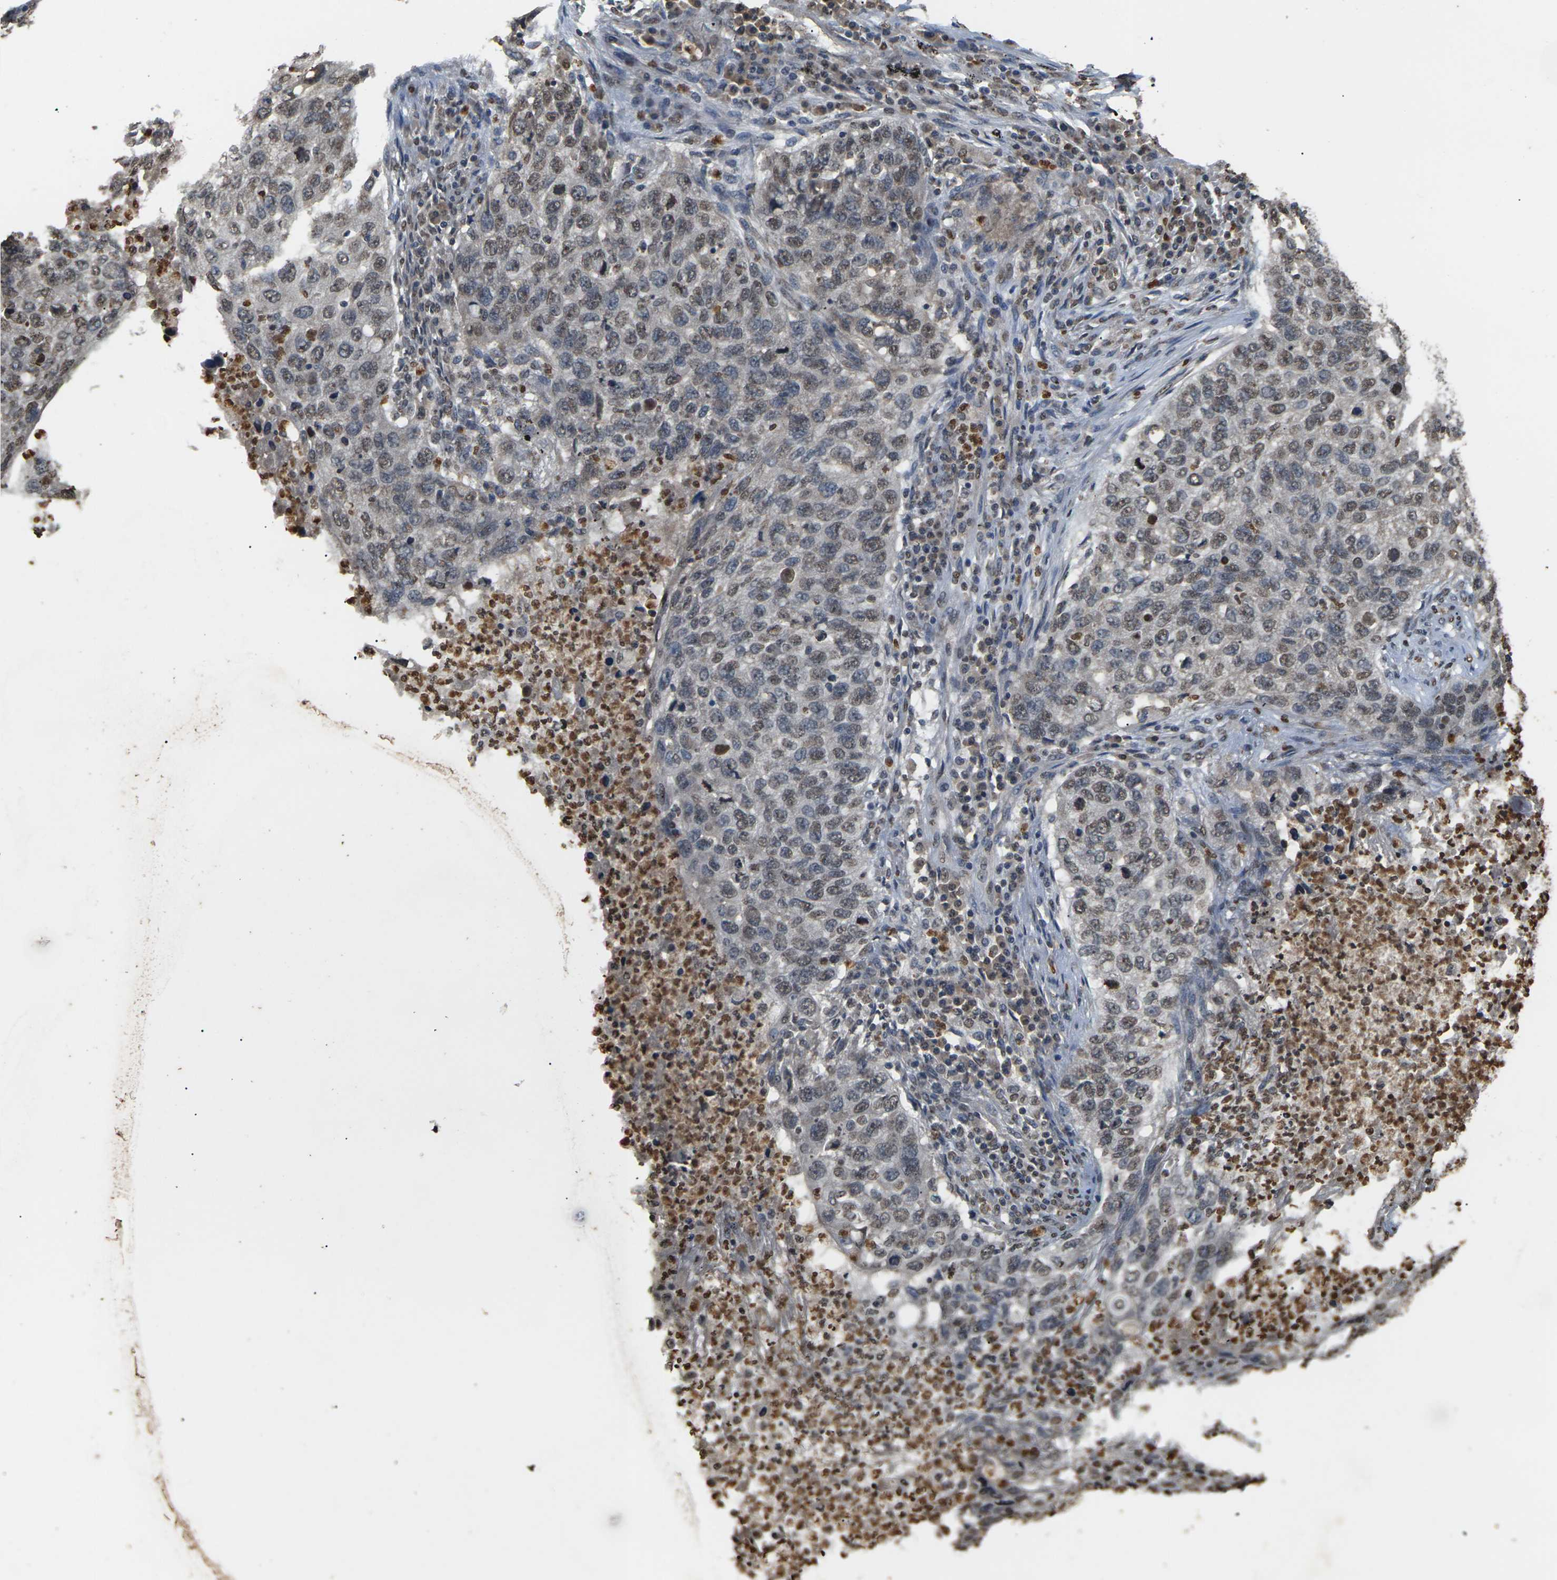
{"staining": {"intensity": "weak", "quantity": "25%-75%", "location": "nuclear"}, "tissue": "lung cancer", "cell_type": "Tumor cells", "image_type": "cancer", "snomed": [{"axis": "morphology", "description": "Squamous cell carcinoma, NOS"}, {"axis": "topography", "description": "Lung"}], "caption": "Lung squamous cell carcinoma stained for a protein demonstrates weak nuclear positivity in tumor cells.", "gene": "EMSY", "patient": {"sex": "female", "age": 63}}